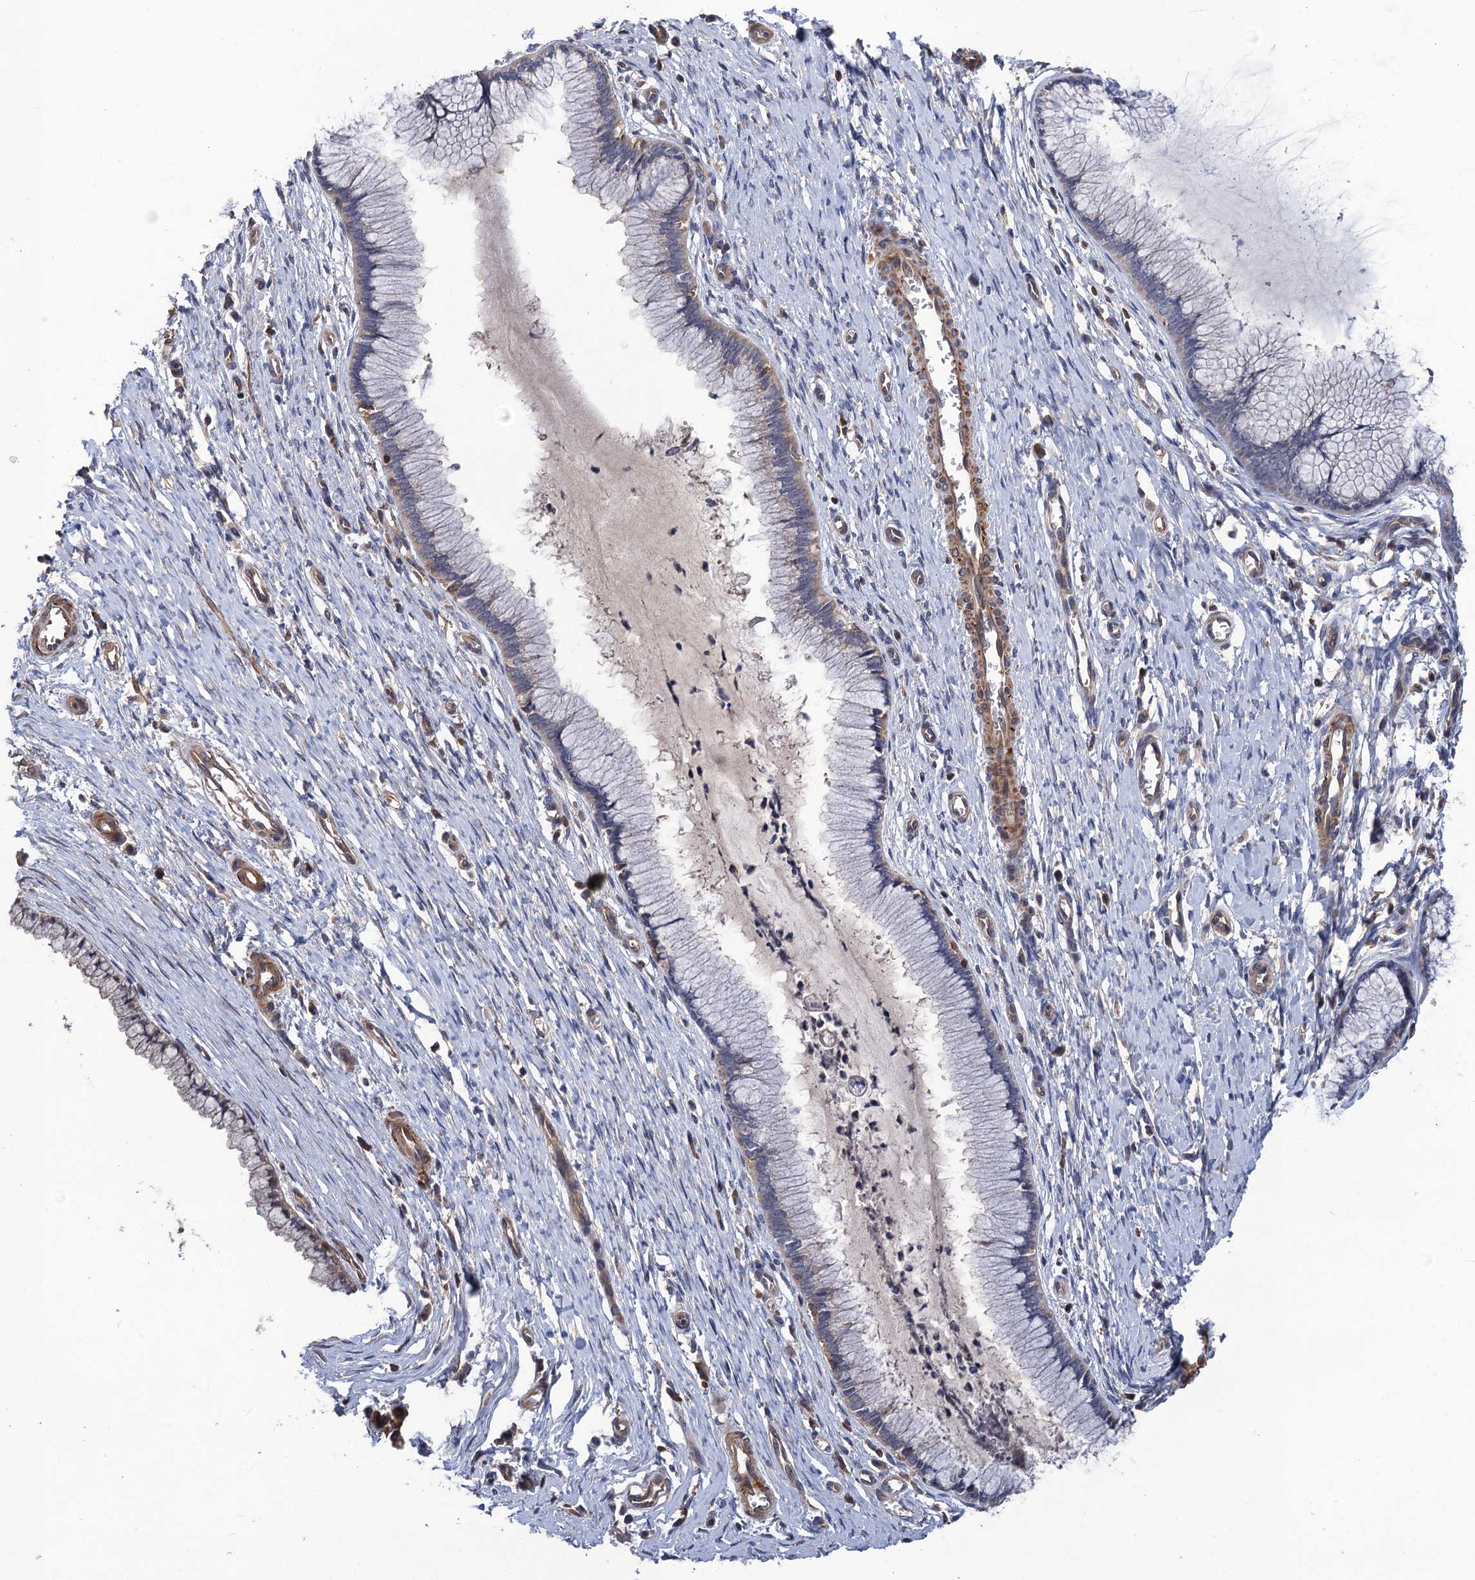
{"staining": {"intensity": "weak", "quantity": "<25%", "location": "cytoplasmic/membranous"}, "tissue": "cervix", "cell_type": "Glandular cells", "image_type": "normal", "snomed": [{"axis": "morphology", "description": "Normal tissue, NOS"}, {"axis": "topography", "description": "Cervix"}], "caption": "Cervix stained for a protein using IHC demonstrates no staining glandular cells.", "gene": "DGKA", "patient": {"sex": "female", "age": 55}}